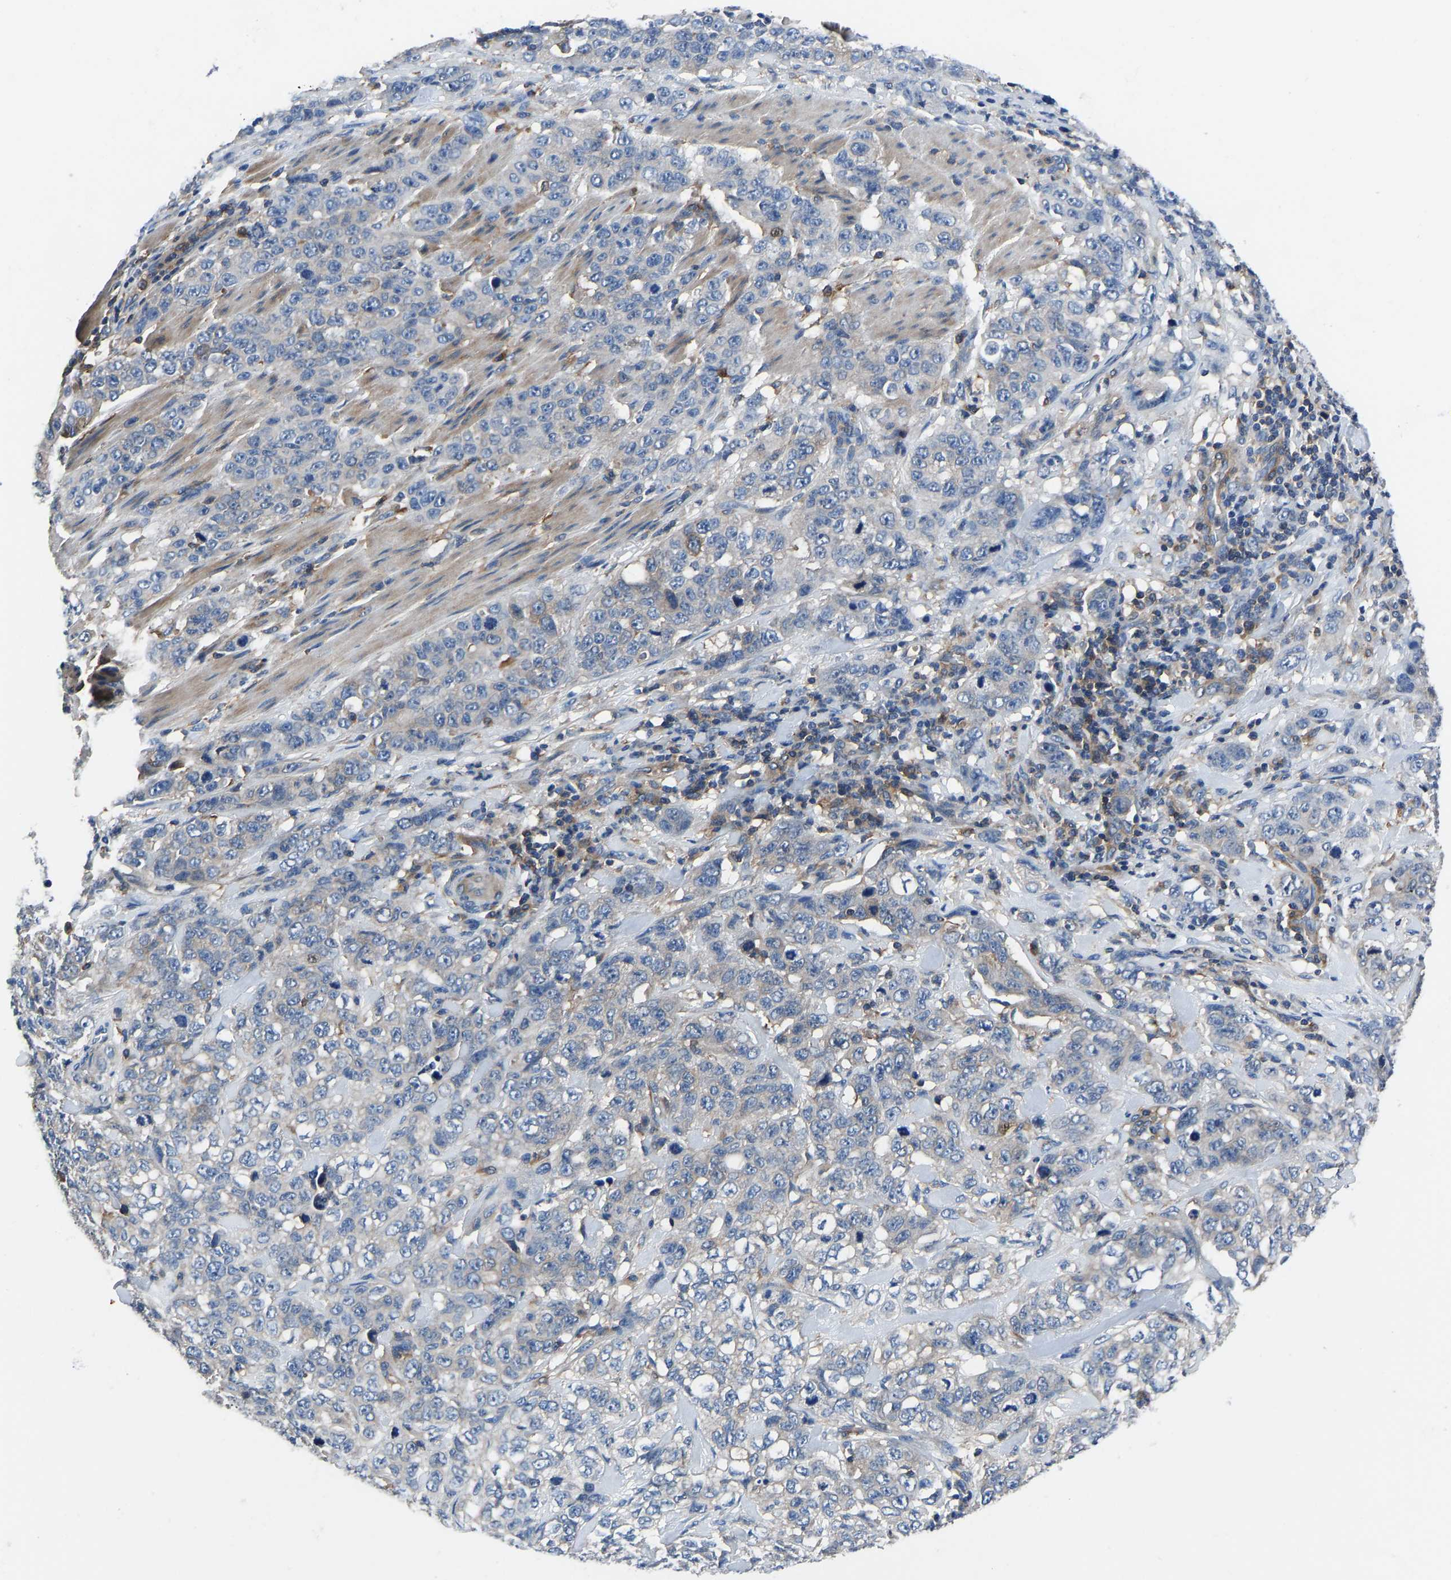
{"staining": {"intensity": "negative", "quantity": "none", "location": "none"}, "tissue": "stomach cancer", "cell_type": "Tumor cells", "image_type": "cancer", "snomed": [{"axis": "morphology", "description": "Adenocarcinoma, NOS"}, {"axis": "topography", "description": "Stomach"}], "caption": "The photomicrograph displays no significant expression in tumor cells of adenocarcinoma (stomach).", "gene": "PRKAR1A", "patient": {"sex": "male", "age": 48}}